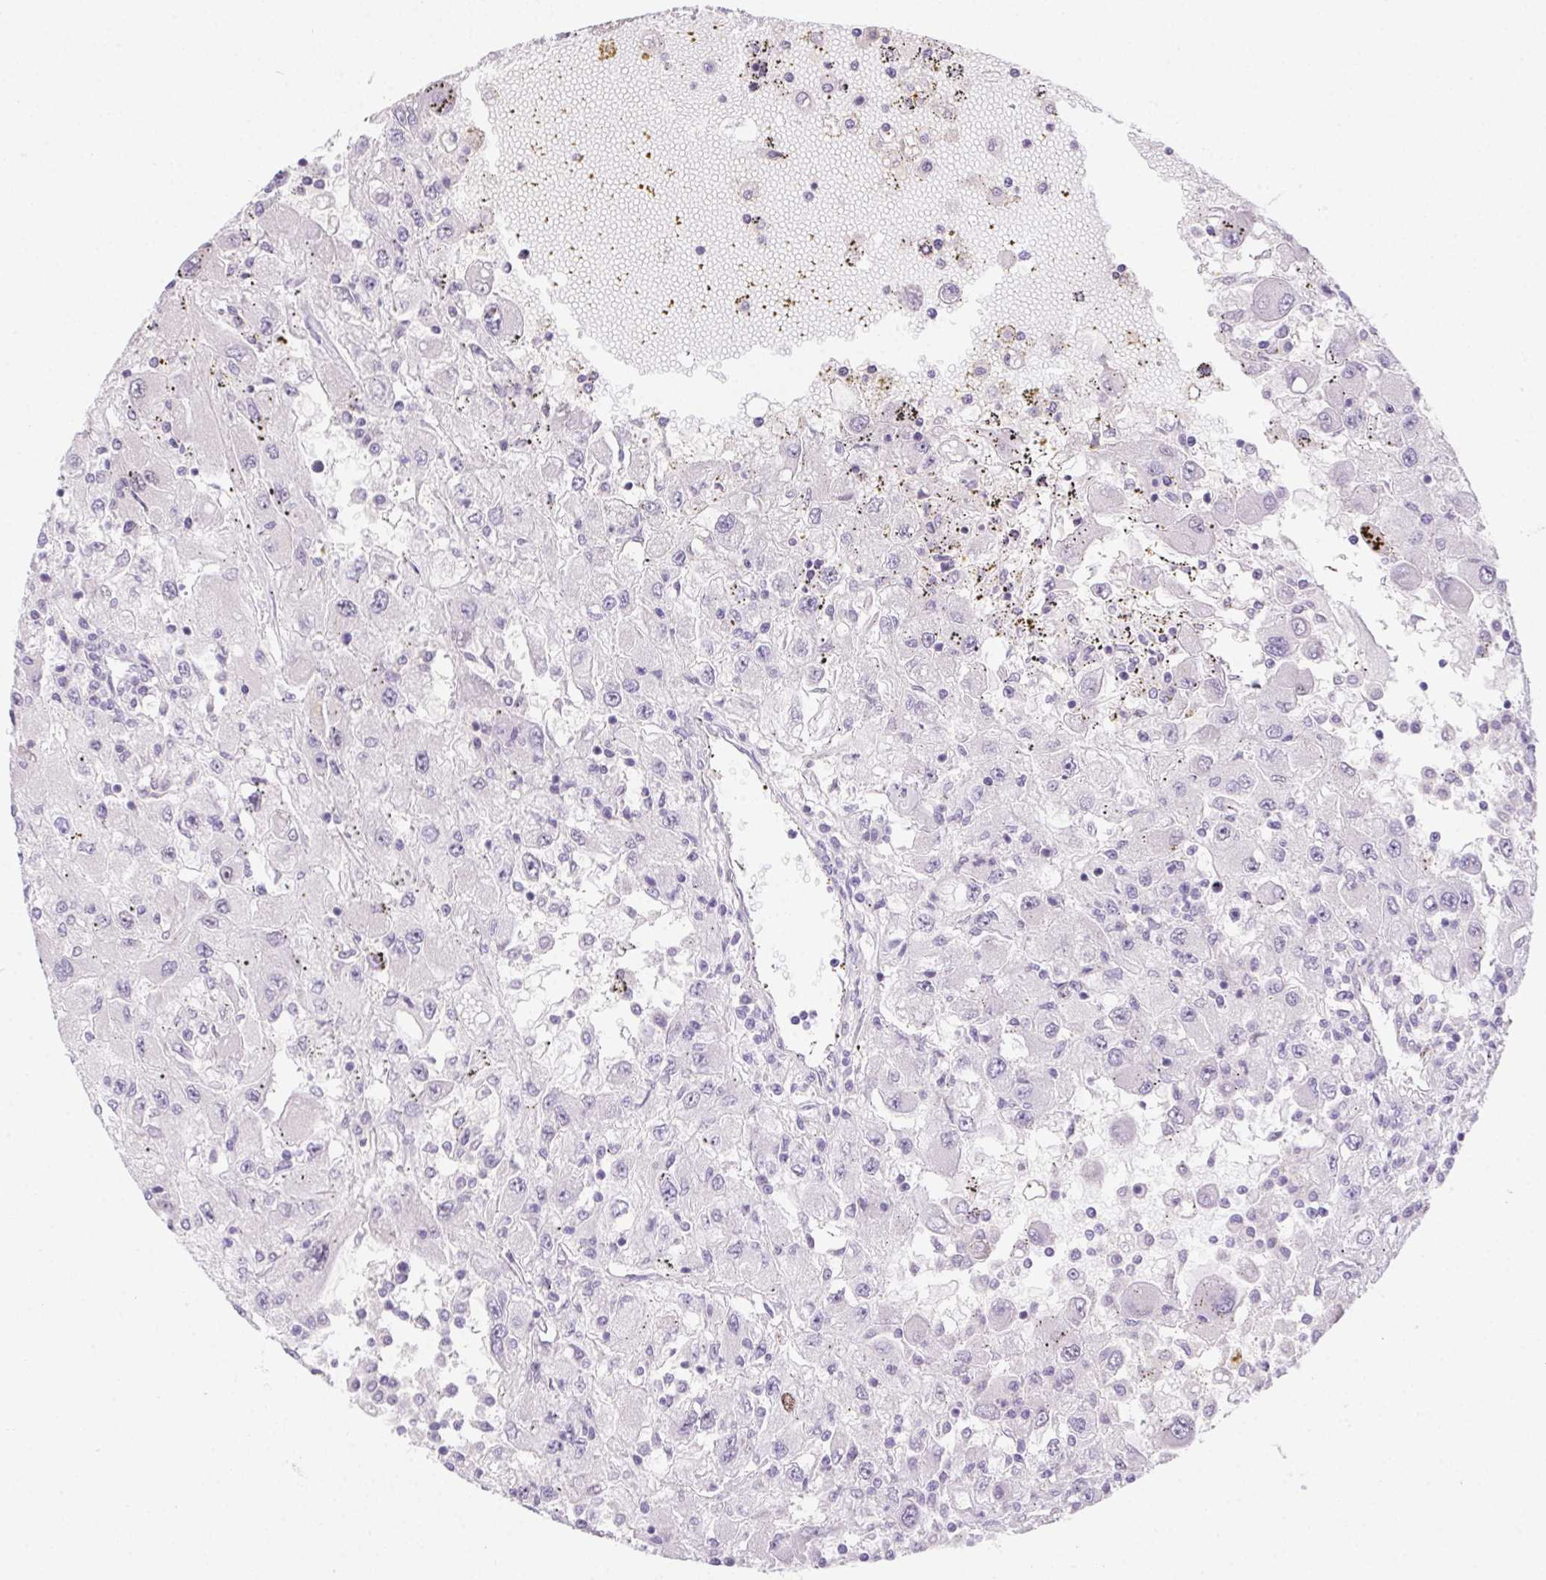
{"staining": {"intensity": "negative", "quantity": "none", "location": "none"}, "tissue": "renal cancer", "cell_type": "Tumor cells", "image_type": "cancer", "snomed": [{"axis": "morphology", "description": "Adenocarcinoma, NOS"}, {"axis": "topography", "description": "Kidney"}], "caption": "This image is of adenocarcinoma (renal) stained with immunohistochemistry to label a protein in brown with the nuclei are counter-stained blue. There is no staining in tumor cells. (Immunohistochemistry (ihc), brightfield microscopy, high magnification).", "gene": "SP9", "patient": {"sex": "female", "age": 67}}